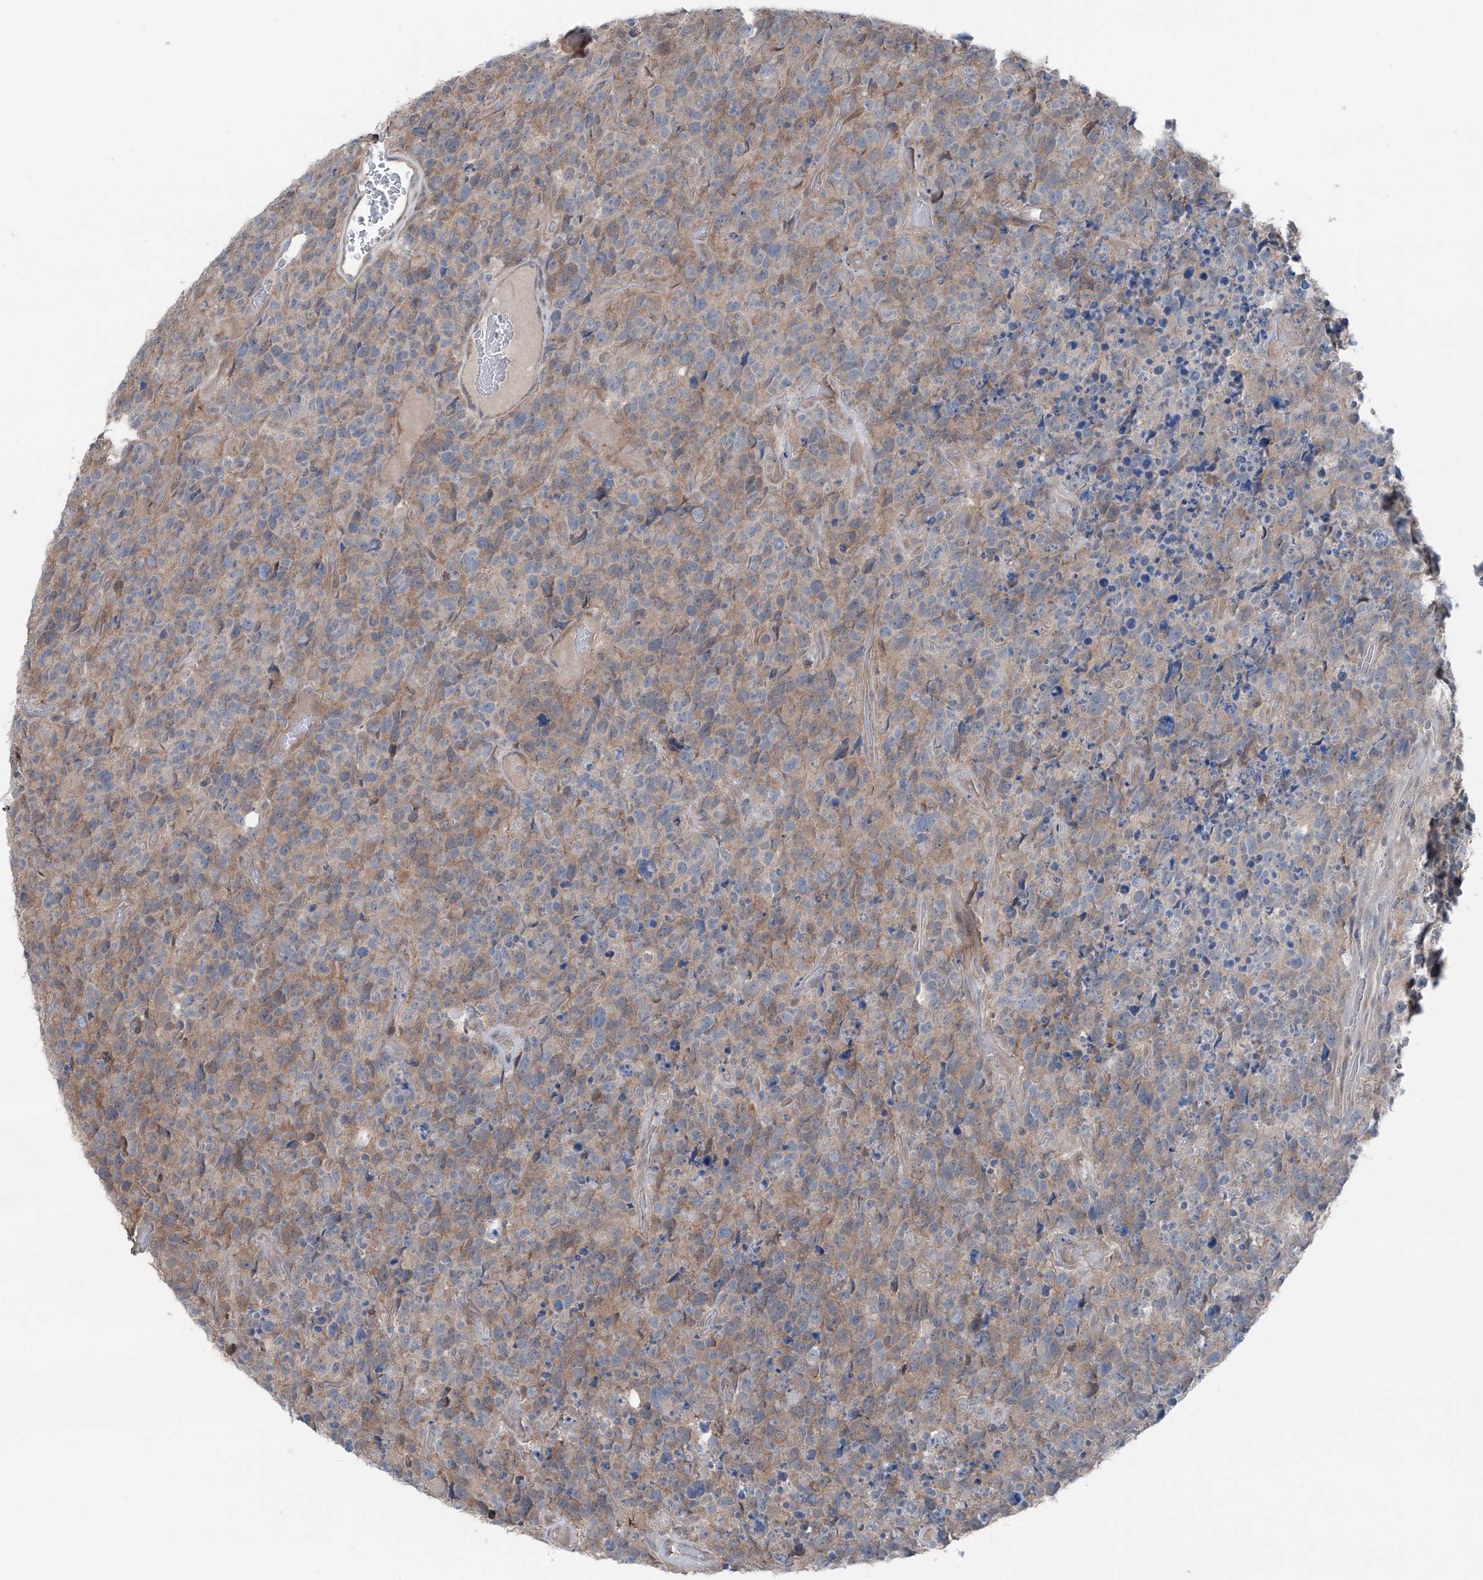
{"staining": {"intensity": "weak", "quantity": "25%-75%", "location": "cytoplasmic/membranous"}, "tissue": "glioma", "cell_type": "Tumor cells", "image_type": "cancer", "snomed": [{"axis": "morphology", "description": "Glioma, malignant, High grade"}, {"axis": "topography", "description": "Brain"}], "caption": "Protein expression analysis of malignant glioma (high-grade) demonstrates weak cytoplasmic/membranous positivity in approximately 25%-75% of tumor cells.", "gene": "HSPB11", "patient": {"sex": "male", "age": 69}}